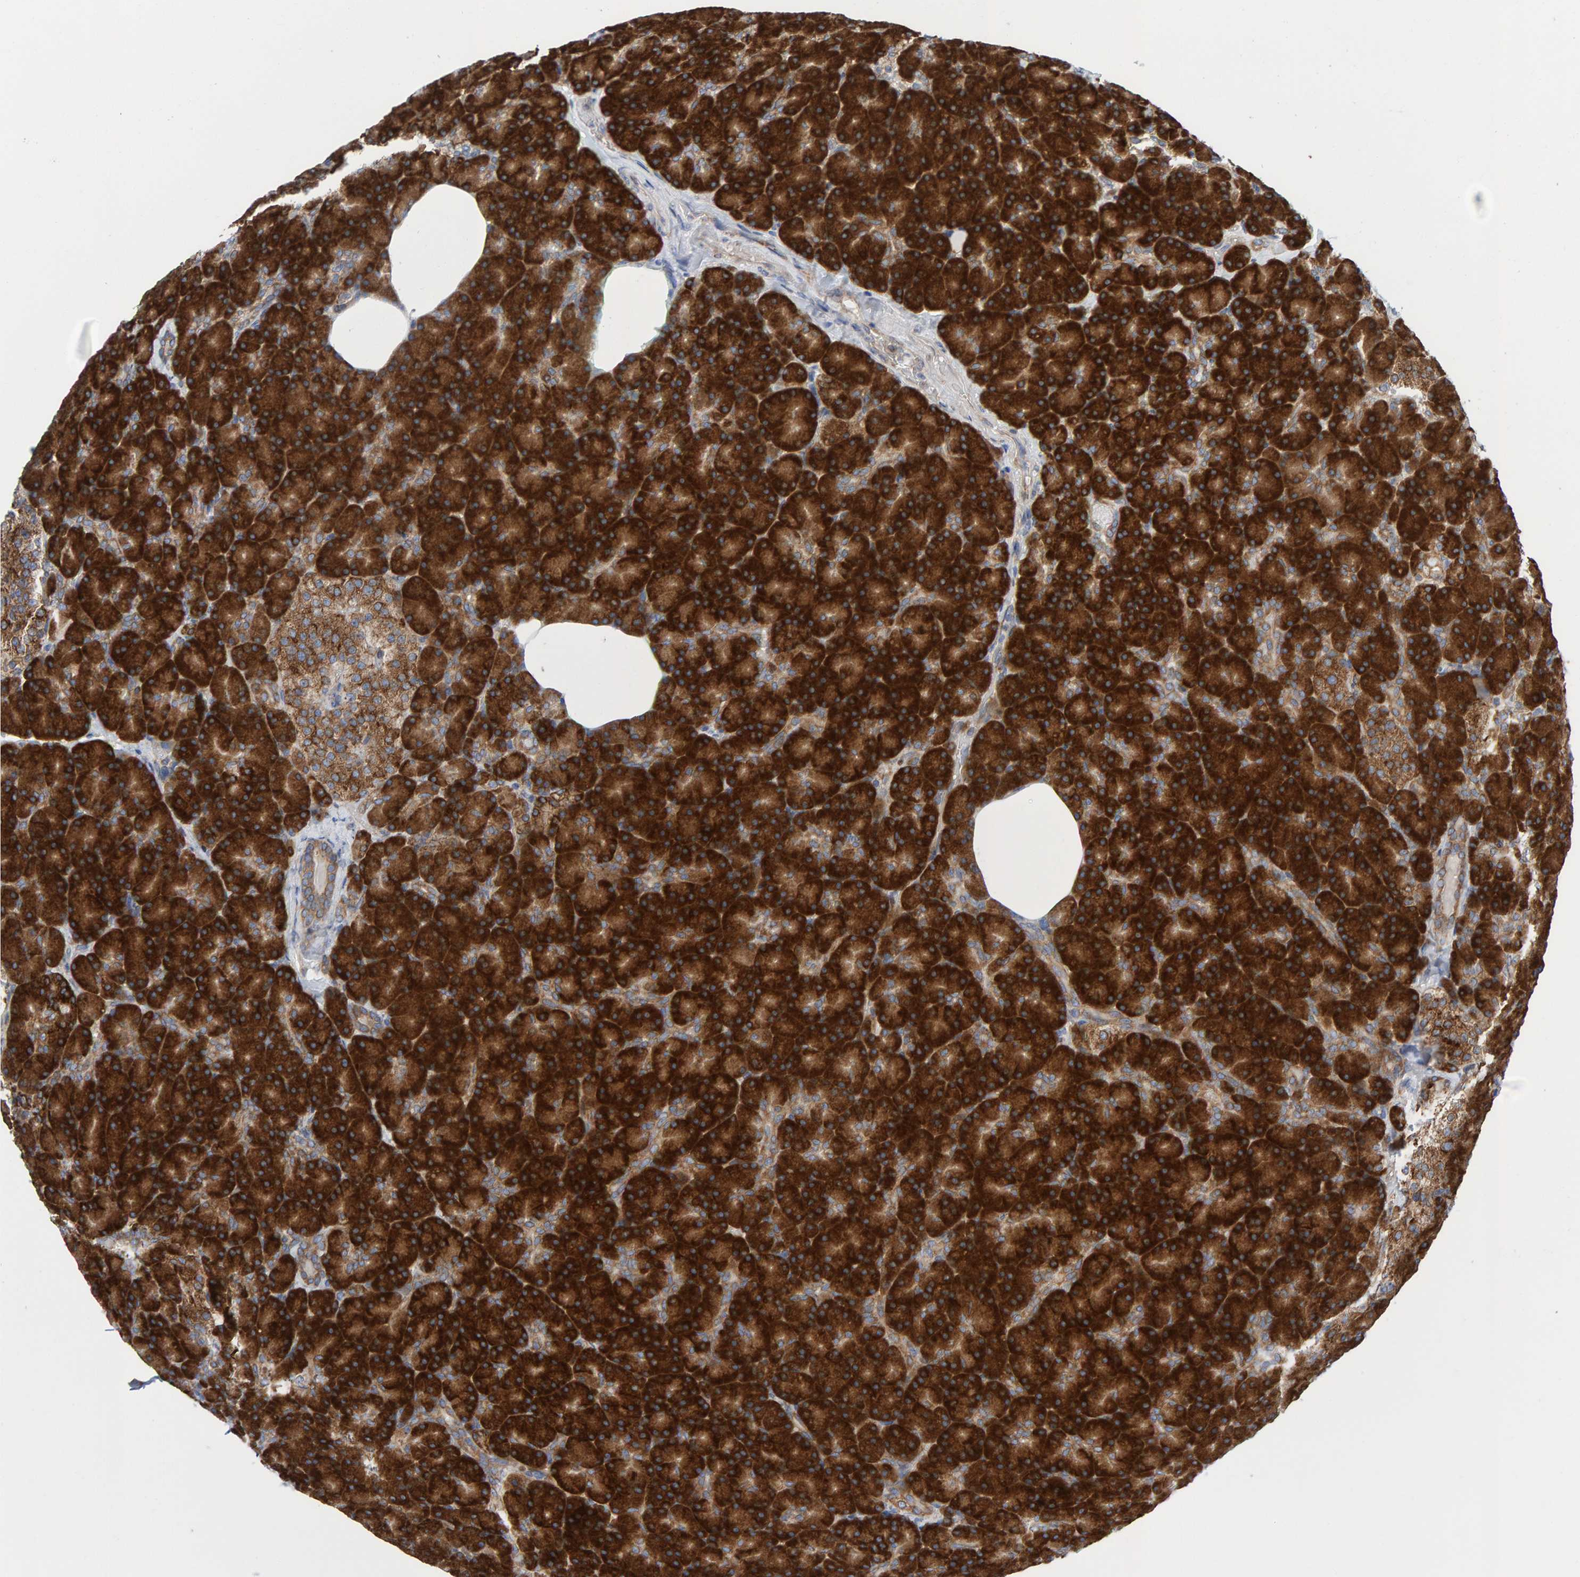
{"staining": {"intensity": "strong", "quantity": ">75%", "location": "cytoplasmic/membranous"}, "tissue": "pancreas", "cell_type": "Exocrine glandular cells", "image_type": "normal", "snomed": [{"axis": "morphology", "description": "Normal tissue, NOS"}, {"axis": "topography", "description": "Pancreas"}], "caption": "The immunohistochemical stain labels strong cytoplasmic/membranous positivity in exocrine glandular cells of benign pancreas.", "gene": "CDK5RAP3", "patient": {"sex": "female", "age": 43}}